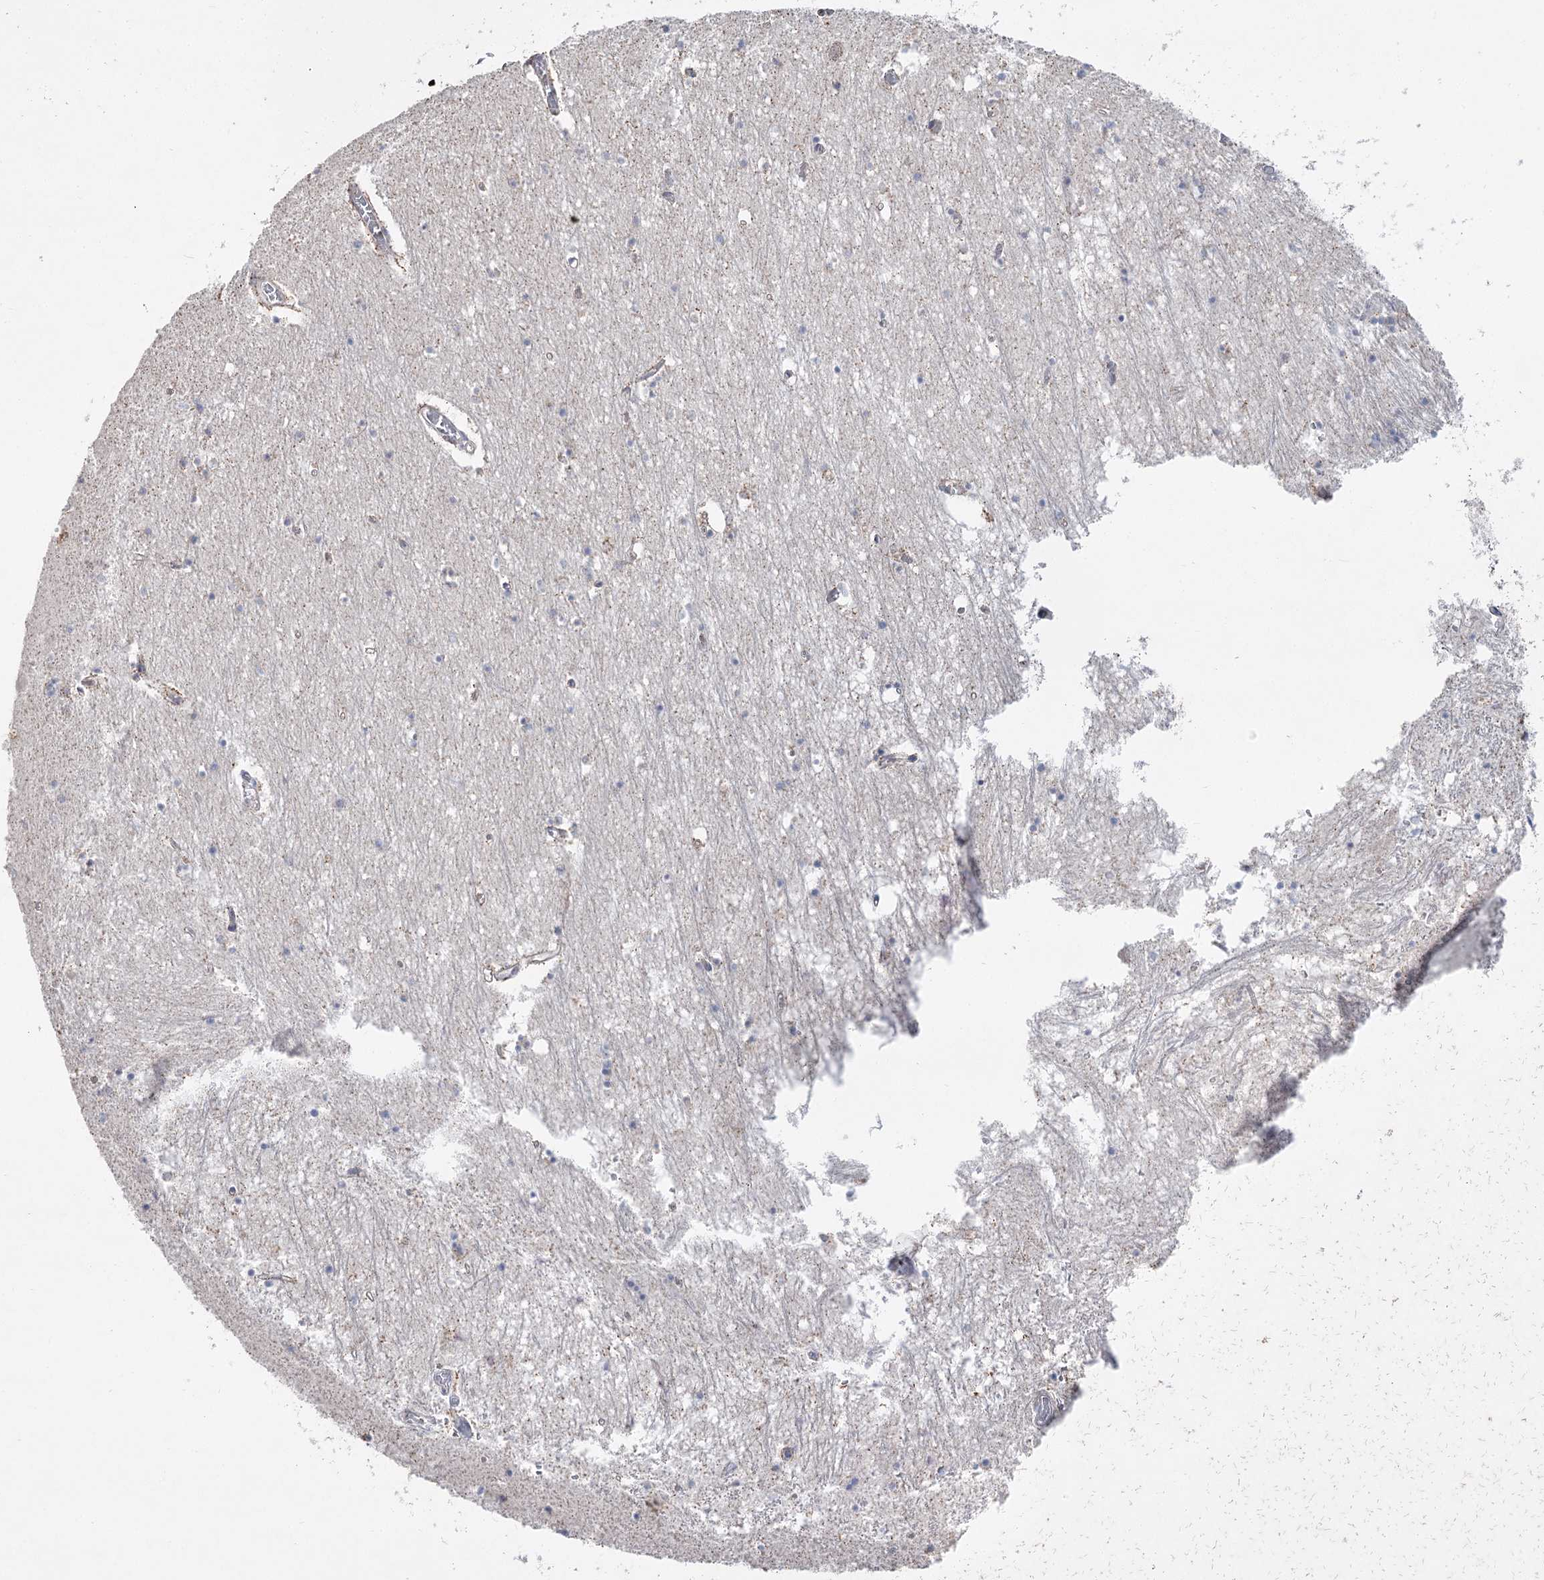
{"staining": {"intensity": "negative", "quantity": "none", "location": "none"}, "tissue": "hippocampus", "cell_type": "Glial cells", "image_type": "normal", "snomed": [{"axis": "morphology", "description": "Normal tissue, NOS"}, {"axis": "topography", "description": "Hippocampus"}], "caption": "Unremarkable hippocampus was stained to show a protein in brown. There is no significant positivity in glial cells. (Immunohistochemistry, brightfield microscopy, high magnification).", "gene": "TMEM187", "patient": {"sex": "male", "age": 70}}